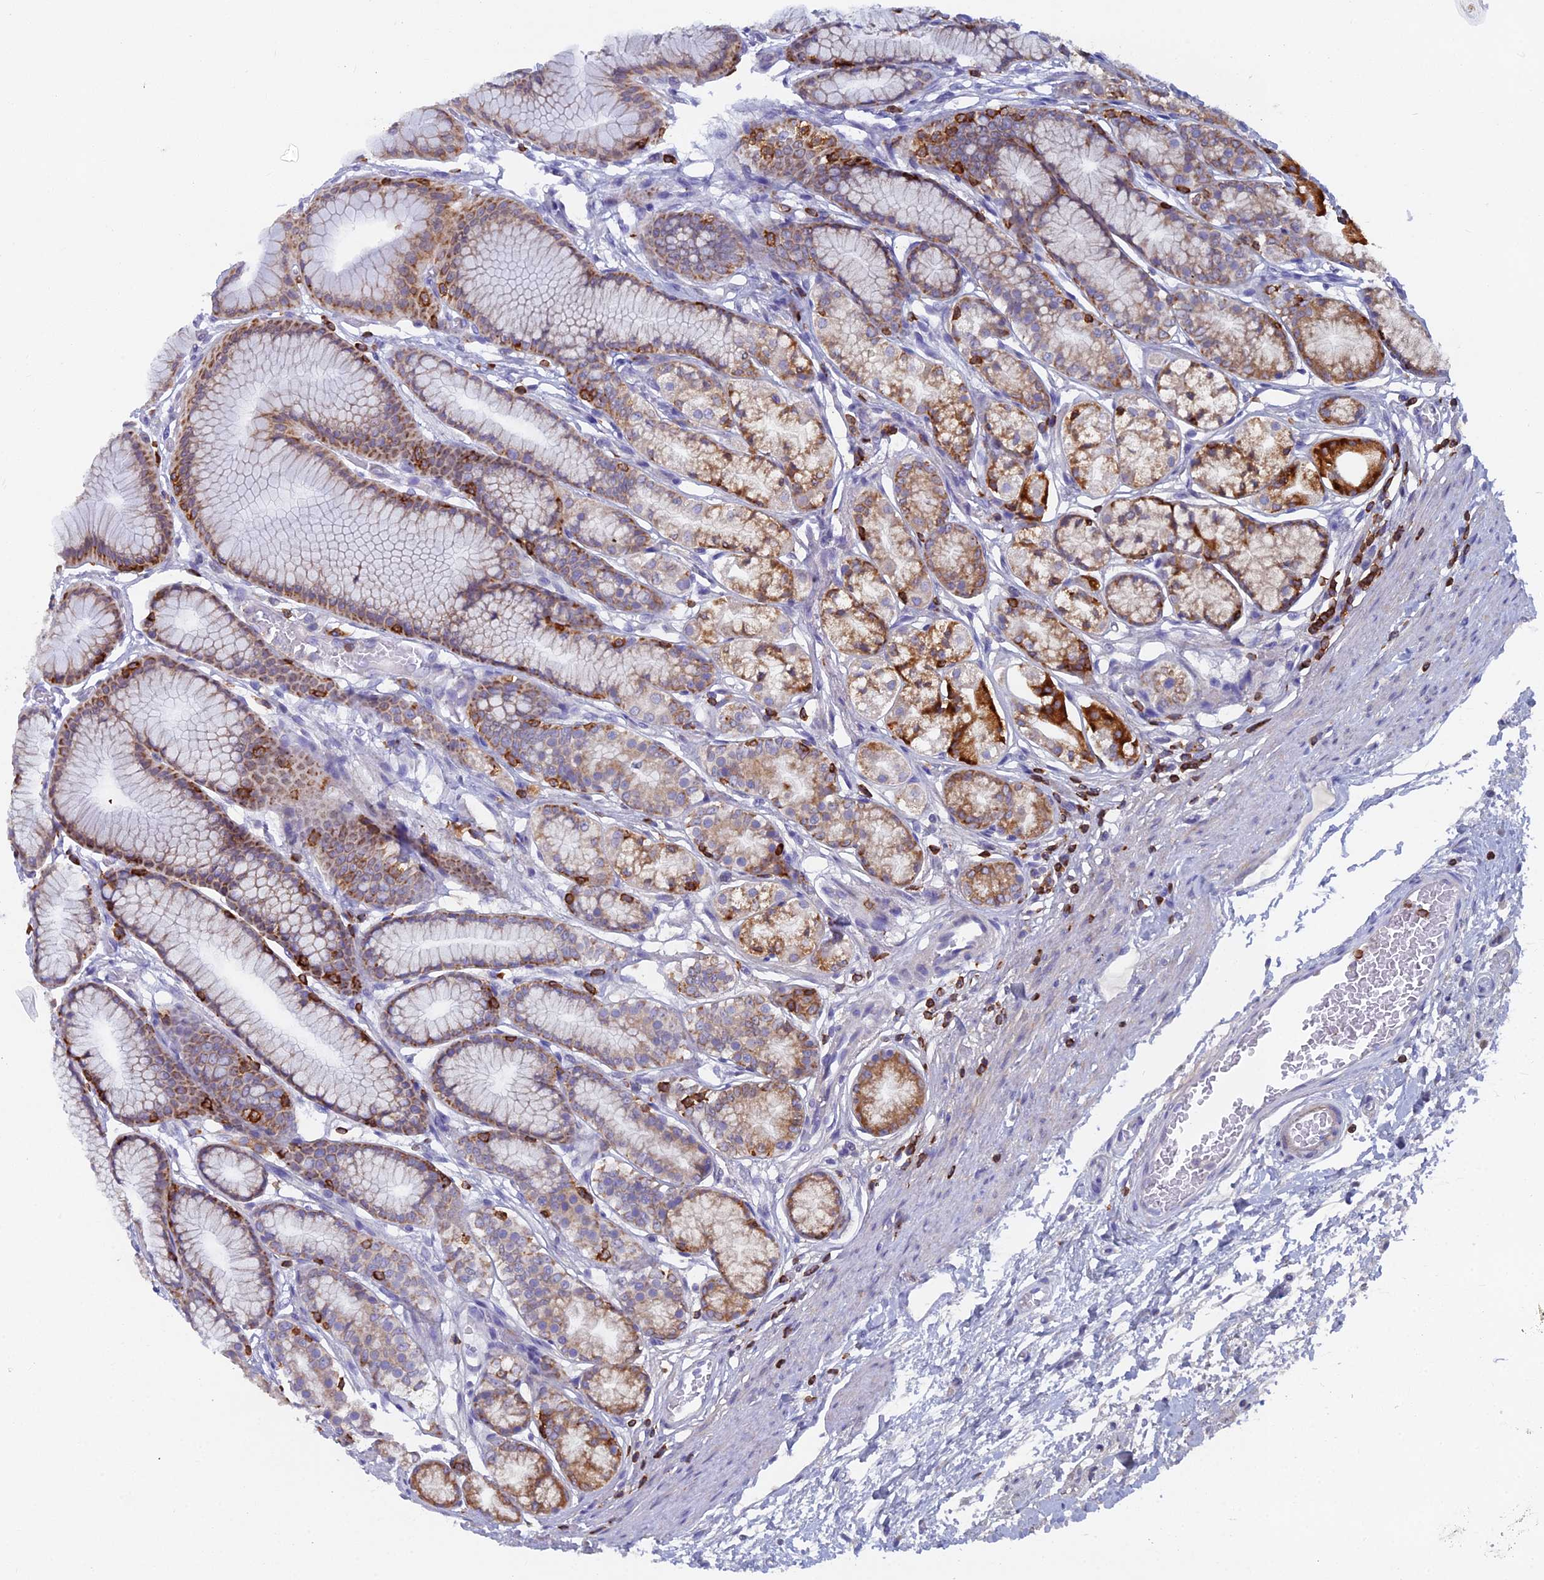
{"staining": {"intensity": "strong", "quantity": "<25%", "location": "cytoplasmic/membranous"}, "tissue": "stomach", "cell_type": "Glandular cells", "image_type": "normal", "snomed": [{"axis": "morphology", "description": "Normal tissue, NOS"}, {"axis": "morphology", "description": "Adenocarcinoma, NOS"}, {"axis": "morphology", "description": "Adenocarcinoma, High grade"}, {"axis": "topography", "description": "Stomach, upper"}, {"axis": "topography", "description": "Stomach"}], "caption": "Normal stomach displays strong cytoplasmic/membranous staining in about <25% of glandular cells.", "gene": "ABI3BP", "patient": {"sex": "female", "age": 65}}